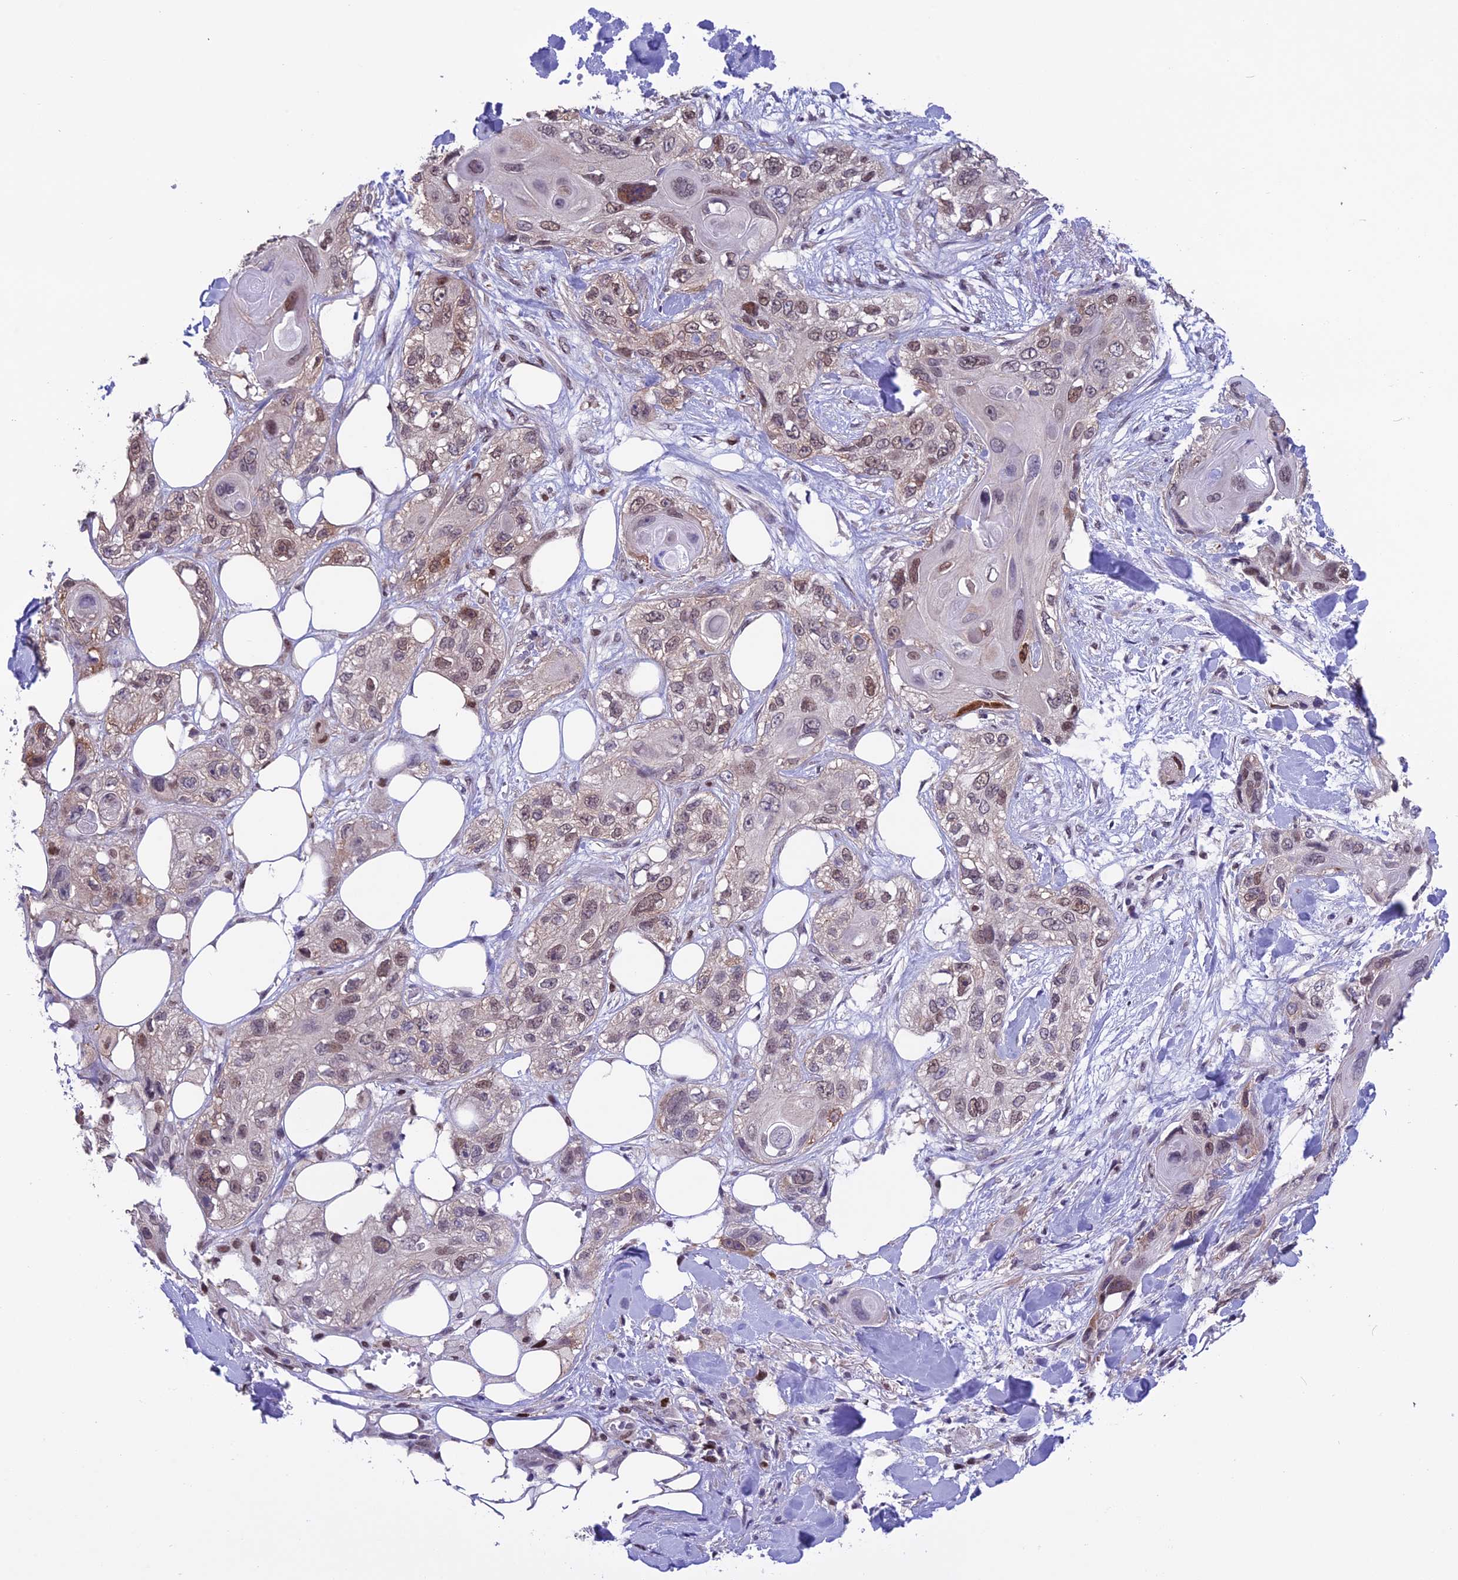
{"staining": {"intensity": "weak", "quantity": "25%-75%", "location": "nuclear"}, "tissue": "skin cancer", "cell_type": "Tumor cells", "image_type": "cancer", "snomed": [{"axis": "morphology", "description": "Normal tissue, NOS"}, {"axis": "morphology", "description": "Squamous cell carcinoma, NOS"}, {"axis": "topography", "description": "Skin"}], "caption": "This micrograph reveals IHC staining of human skin cancer (squamous cell carcinoma), with low weak nuclear expression in approximately 25%-75% of tumor cells.", "gene": "MIS12", "patient": {"sex": "male", "age": 72}}